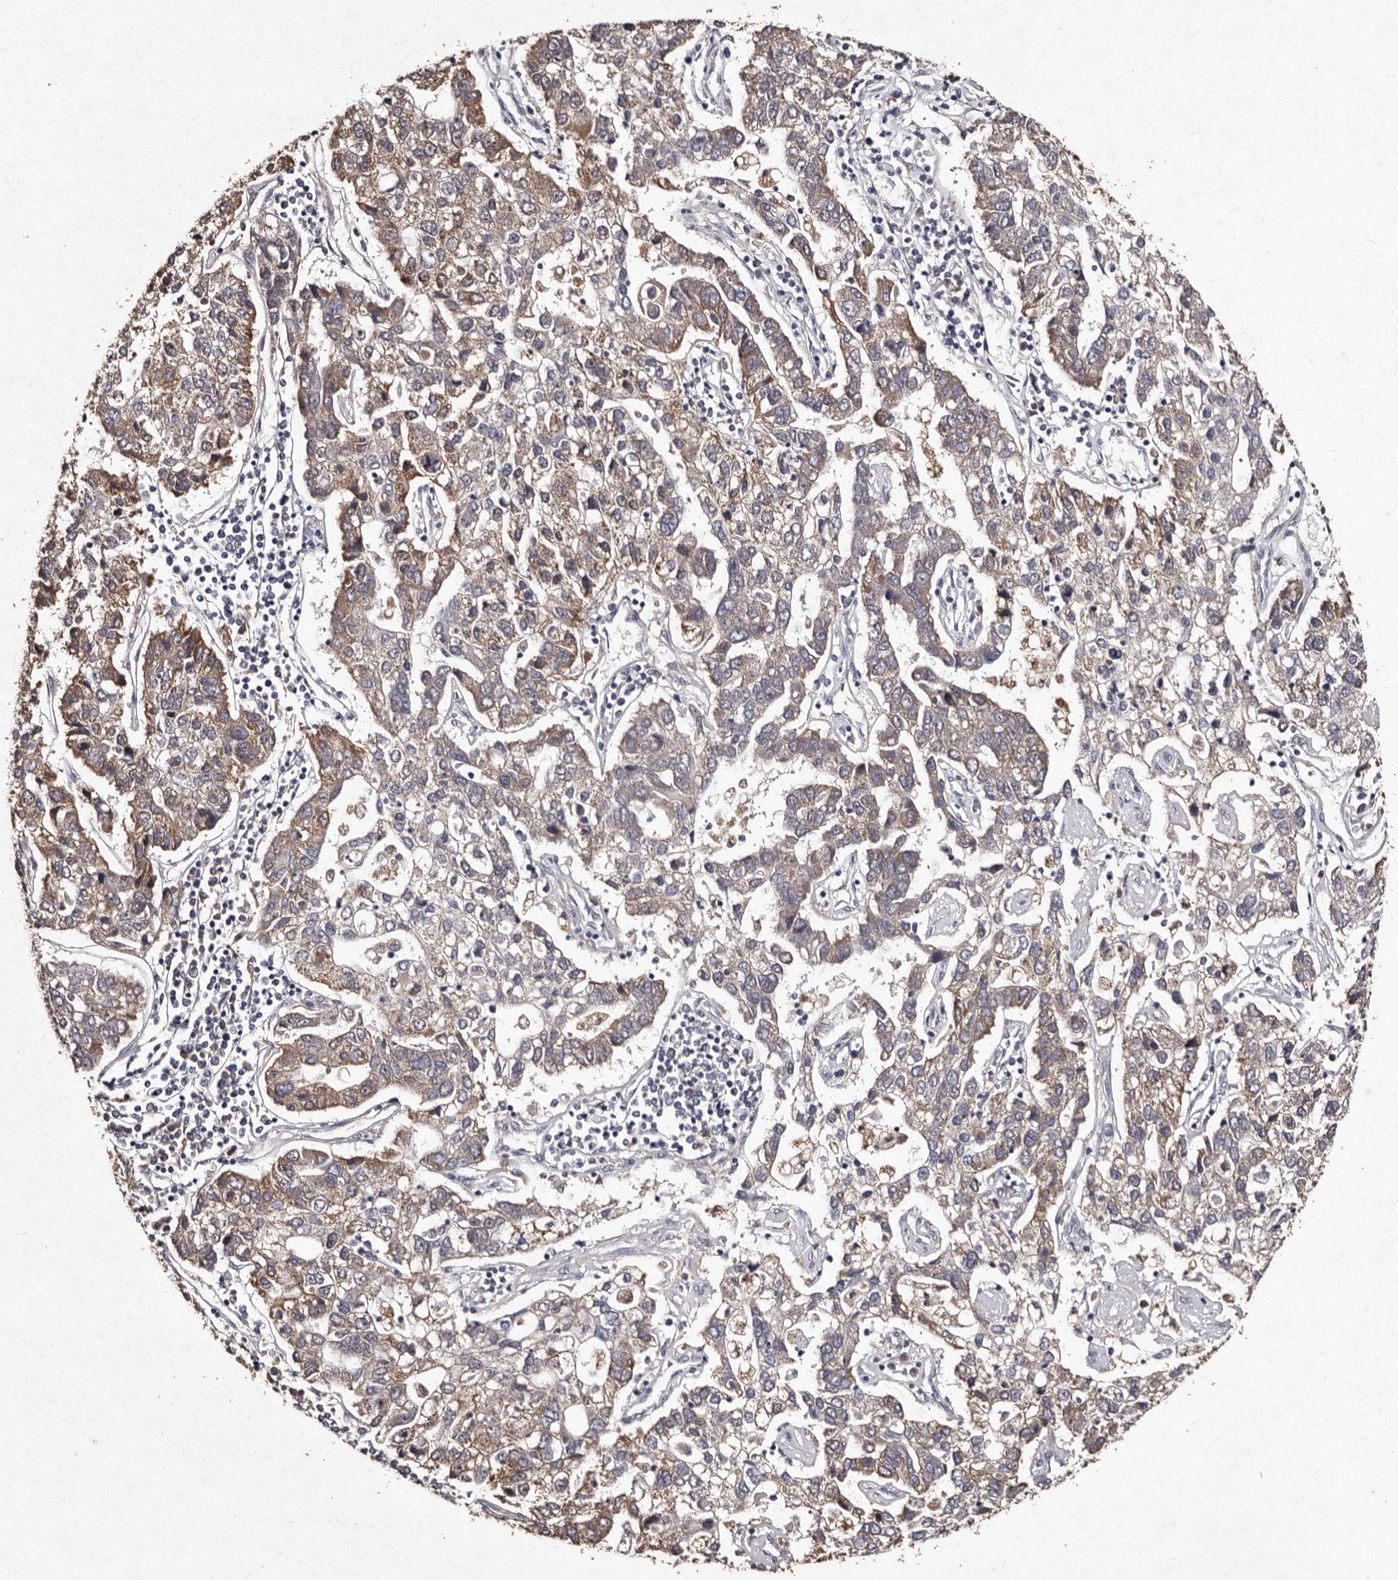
{"staining": {"intensity": "moderate", "quantity": "25%-75%", "location": "cytoplasmic/membranous"}, "tissue": "pancreatic cancer", "cell_type": "Tumor cells", "image_type": "cancer", "snomed": [{"axis": "morphology", "description": "Adenocarcinoma, NOS"}, {"axis": "topography", "description": "Pancreas"}], "caption": "Protein expression analysis of human pancreatic adenocarcinoma reveals moderate cytoplasmic/membranous expression in about 25%-75% of tumor cells.", "gene": "TFB1M", "patient": {"sex": "female", "age": 61}}